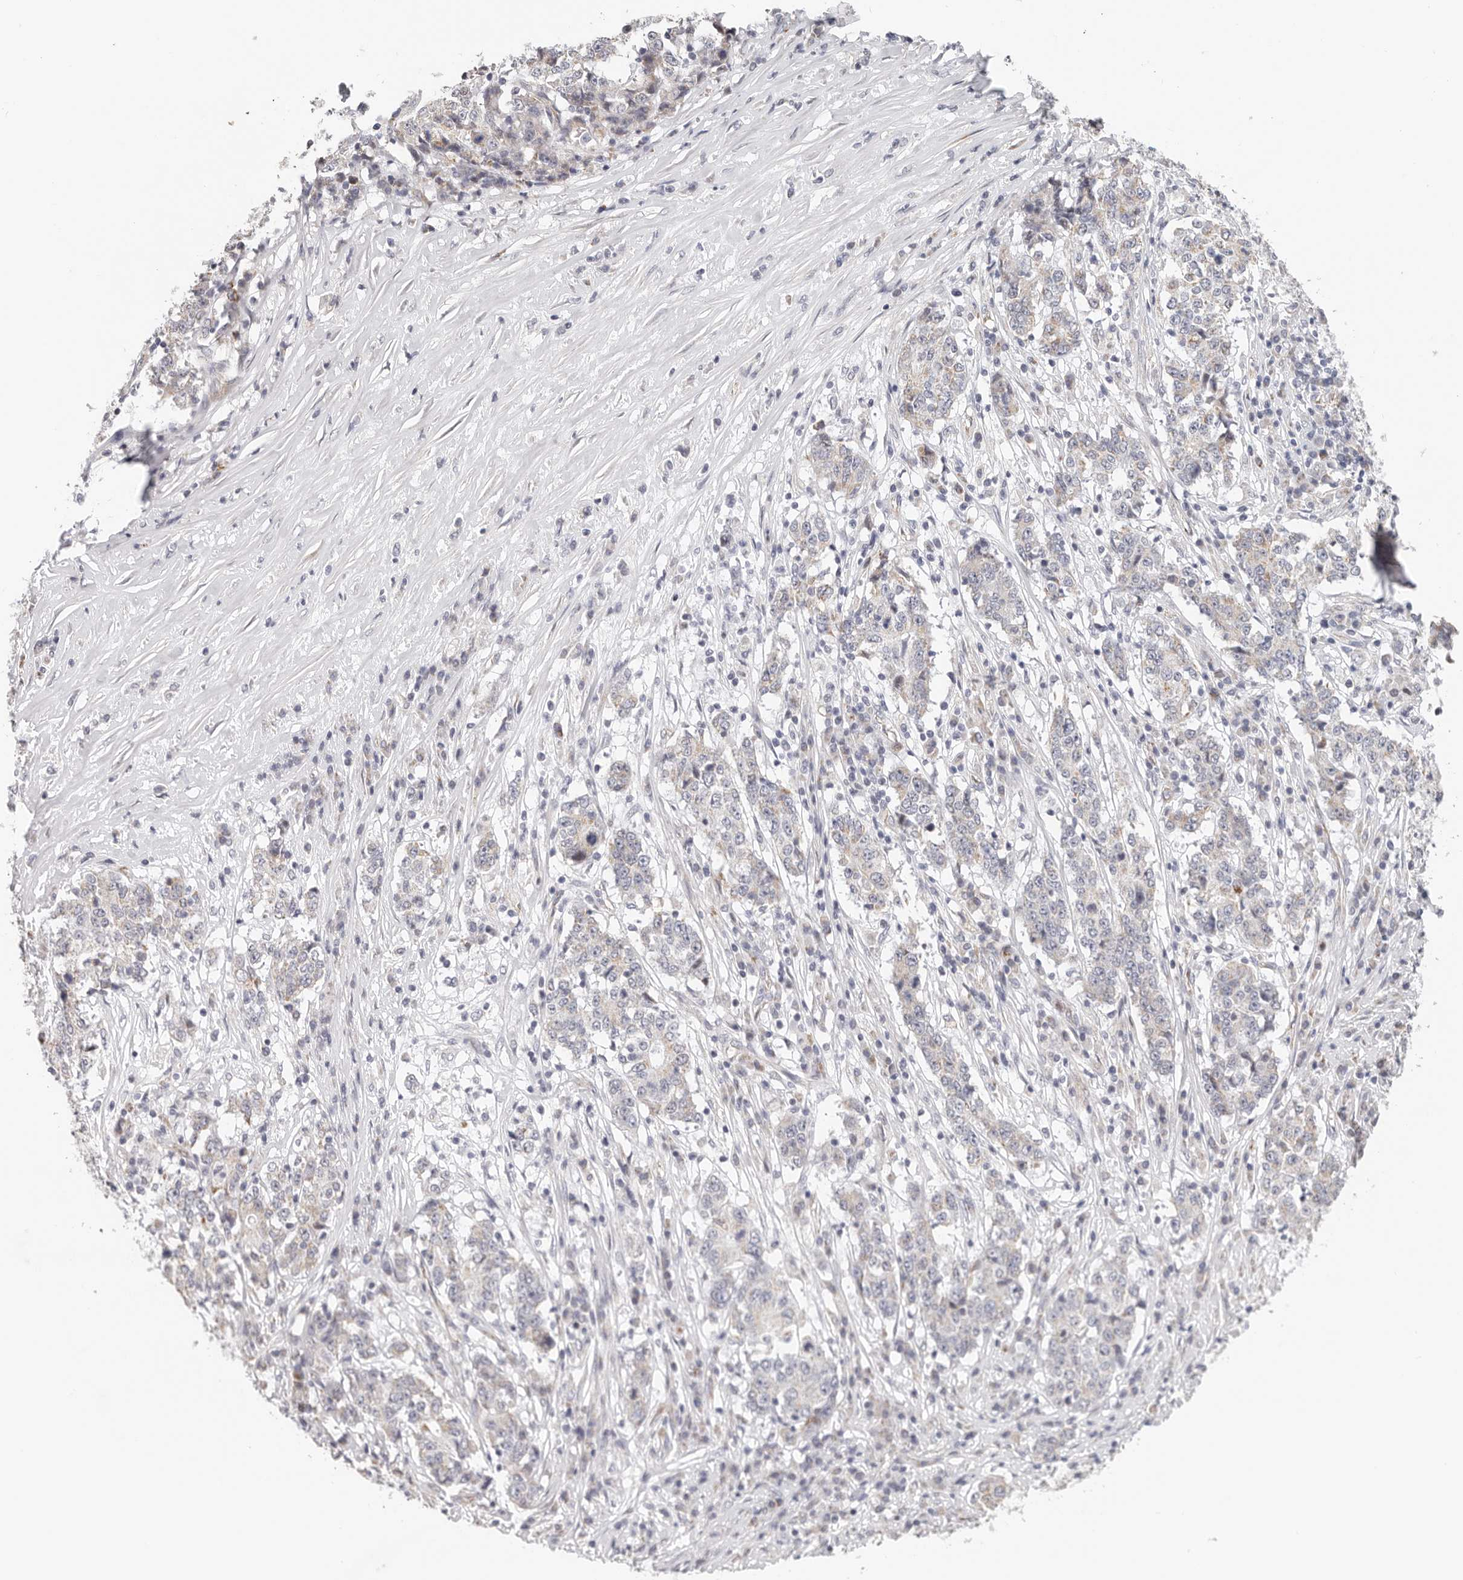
{"staining": {"intensity": "weak", "quantity": ">75%", "location": "cytoplasmic/membranous"}, "tissue": "stomach cancer", "cell_type": "Tumor cells", "image_type": "cancer", "snomed": [{"axis": "morphology", "description": "Adenocarcinoma, NOS"}, {"axis": "topography", "description": "Stomach"}], "caption": "Protein expression analysis of stomach adenocarcinoma exhibits weak cytoplasmic/membranous staining in about >75% of tumor cells.", "gene": "AFDN", "patient": {"sex": "male", "age": 59}}